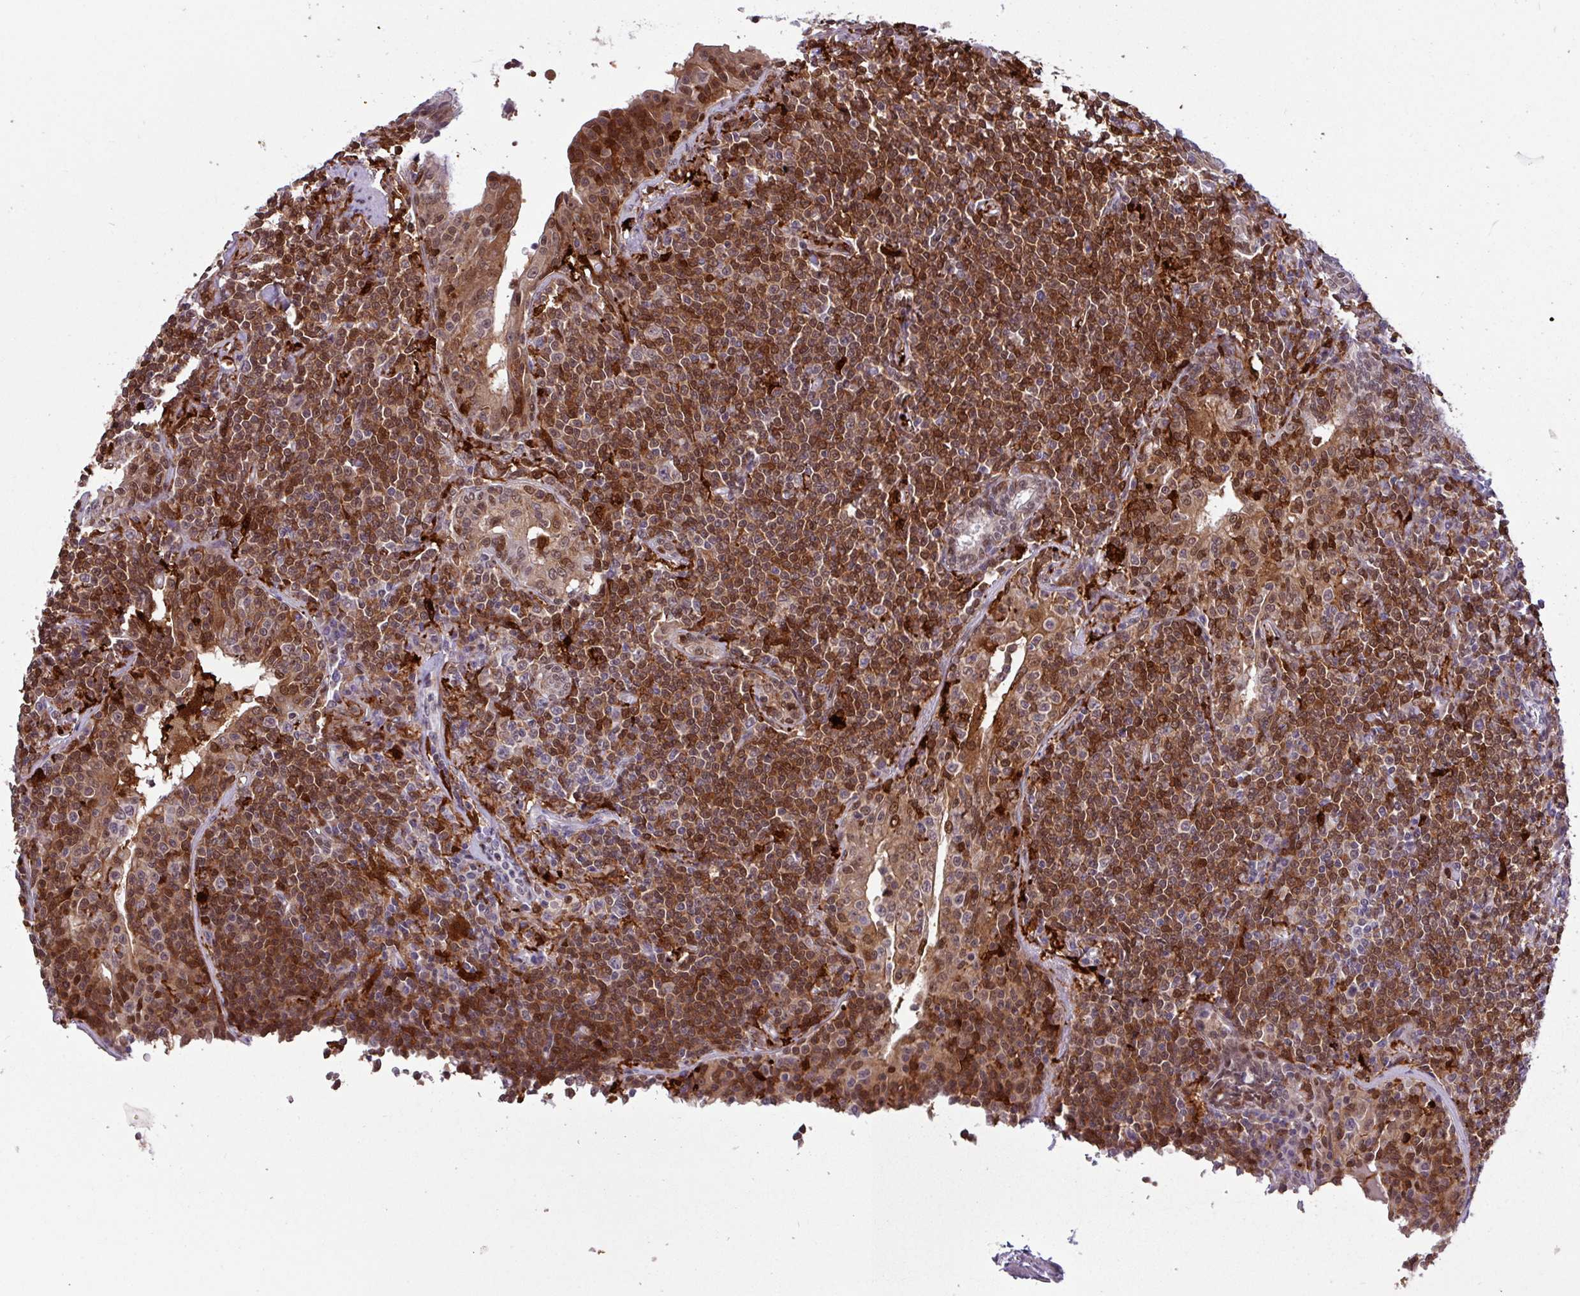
{"staining": {"intensity": "strong", "quantity": ">75%", "location": "cytoplasmic/membranous,nuclear"}, "tissue": "lymphoma", "cell_type": "Tumor cells", "image_type": "cancer", "snomed": [{"axis": "morphology", "description": "Malignant lymphoma, non-Hodgkin's type, Low grade"}, {"axis": "topography", "description": "Lung"}], "caption": "Strong cytoplasmic/membranous and nuclear protein expression is present in about >75% of tumor cells in lymphoma.", "gene": "BRD3", "patient": {"sex": "female", "age": 71}}